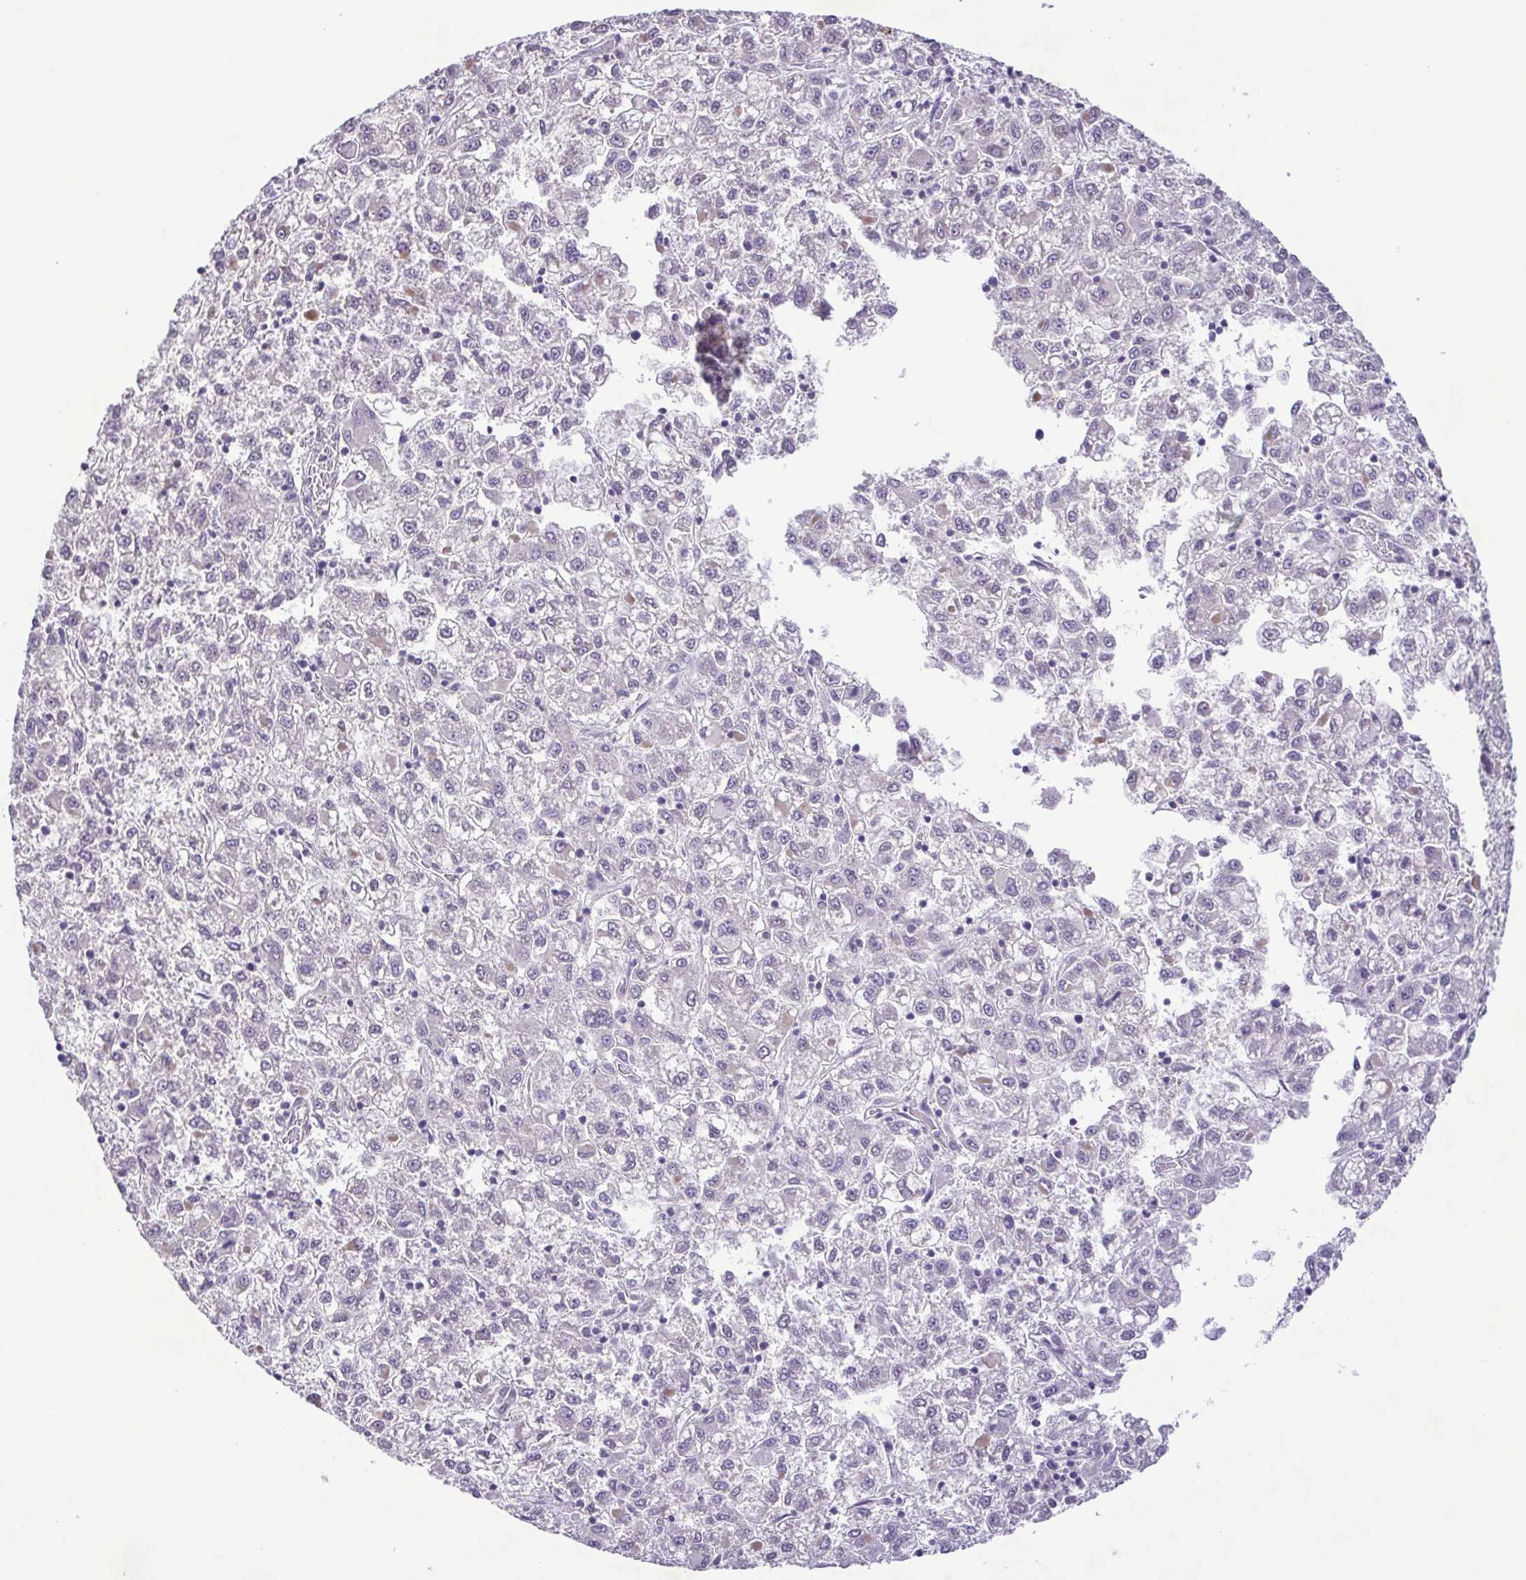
{"staining": {"intensity": "negative", "quantity": "none", "location": "none"}, "tissue": "liver cancer", "cell_type": "Tumor cells", "image_type": "cancer", "snomed": [{"axis": "morphology", "description": "Carcinoma, Hepatocellular, NOS"}, {"axis": "topography", "description": "Liver"}], "caption": "Immunohistochemistry of liver hepatocellular carcinoma demonstrates no positivity in tumor cells. (DAB (3,3'-diaminobenzidine) IHC with hematoxylin counter stain).", "gene": "IL1RN", "patient": {"sex": "male", "age": 40}}